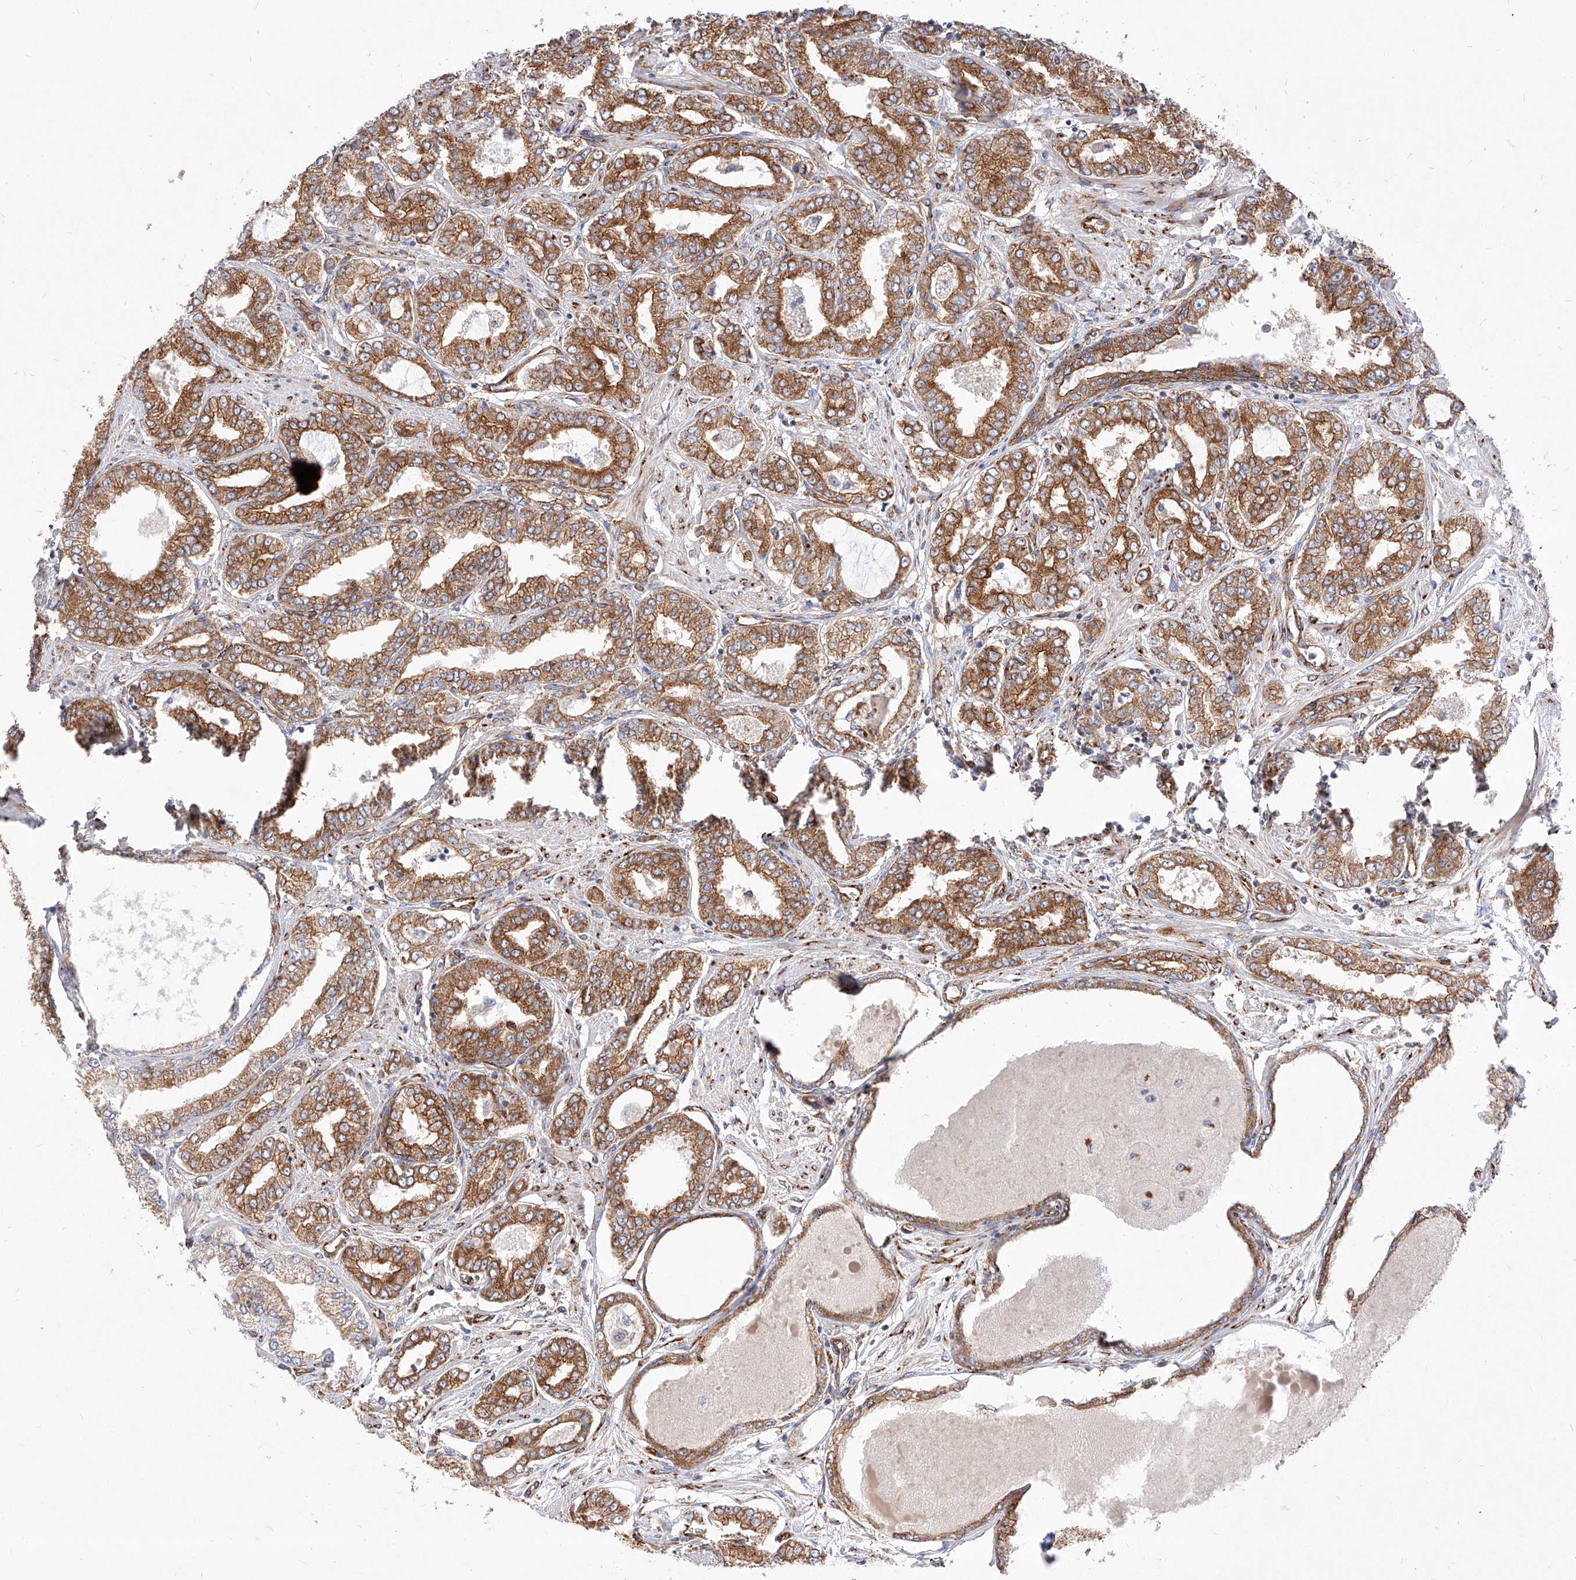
{"staining": {"intensity": "moderate", "quantity": ">75%", "location": "cytoplasmic/membranous"}, "tissue": "prostate cancer", "cell_type": "Tumor cells", "image_type": "cancer", "snomed": [{"axis": "morphology", "description": "Adenocarcinoma, Low grade"}, {"axis": "topography", "description": "Prostate"}], "caption": "IHC (DAB) staining of prostate cancer displays moderate cytoplasmic/membranous protein positivity in about >75% of tumor cells.", "gene": "CSGALNACT2", "patient": {"sex": "male", "age": 63}}